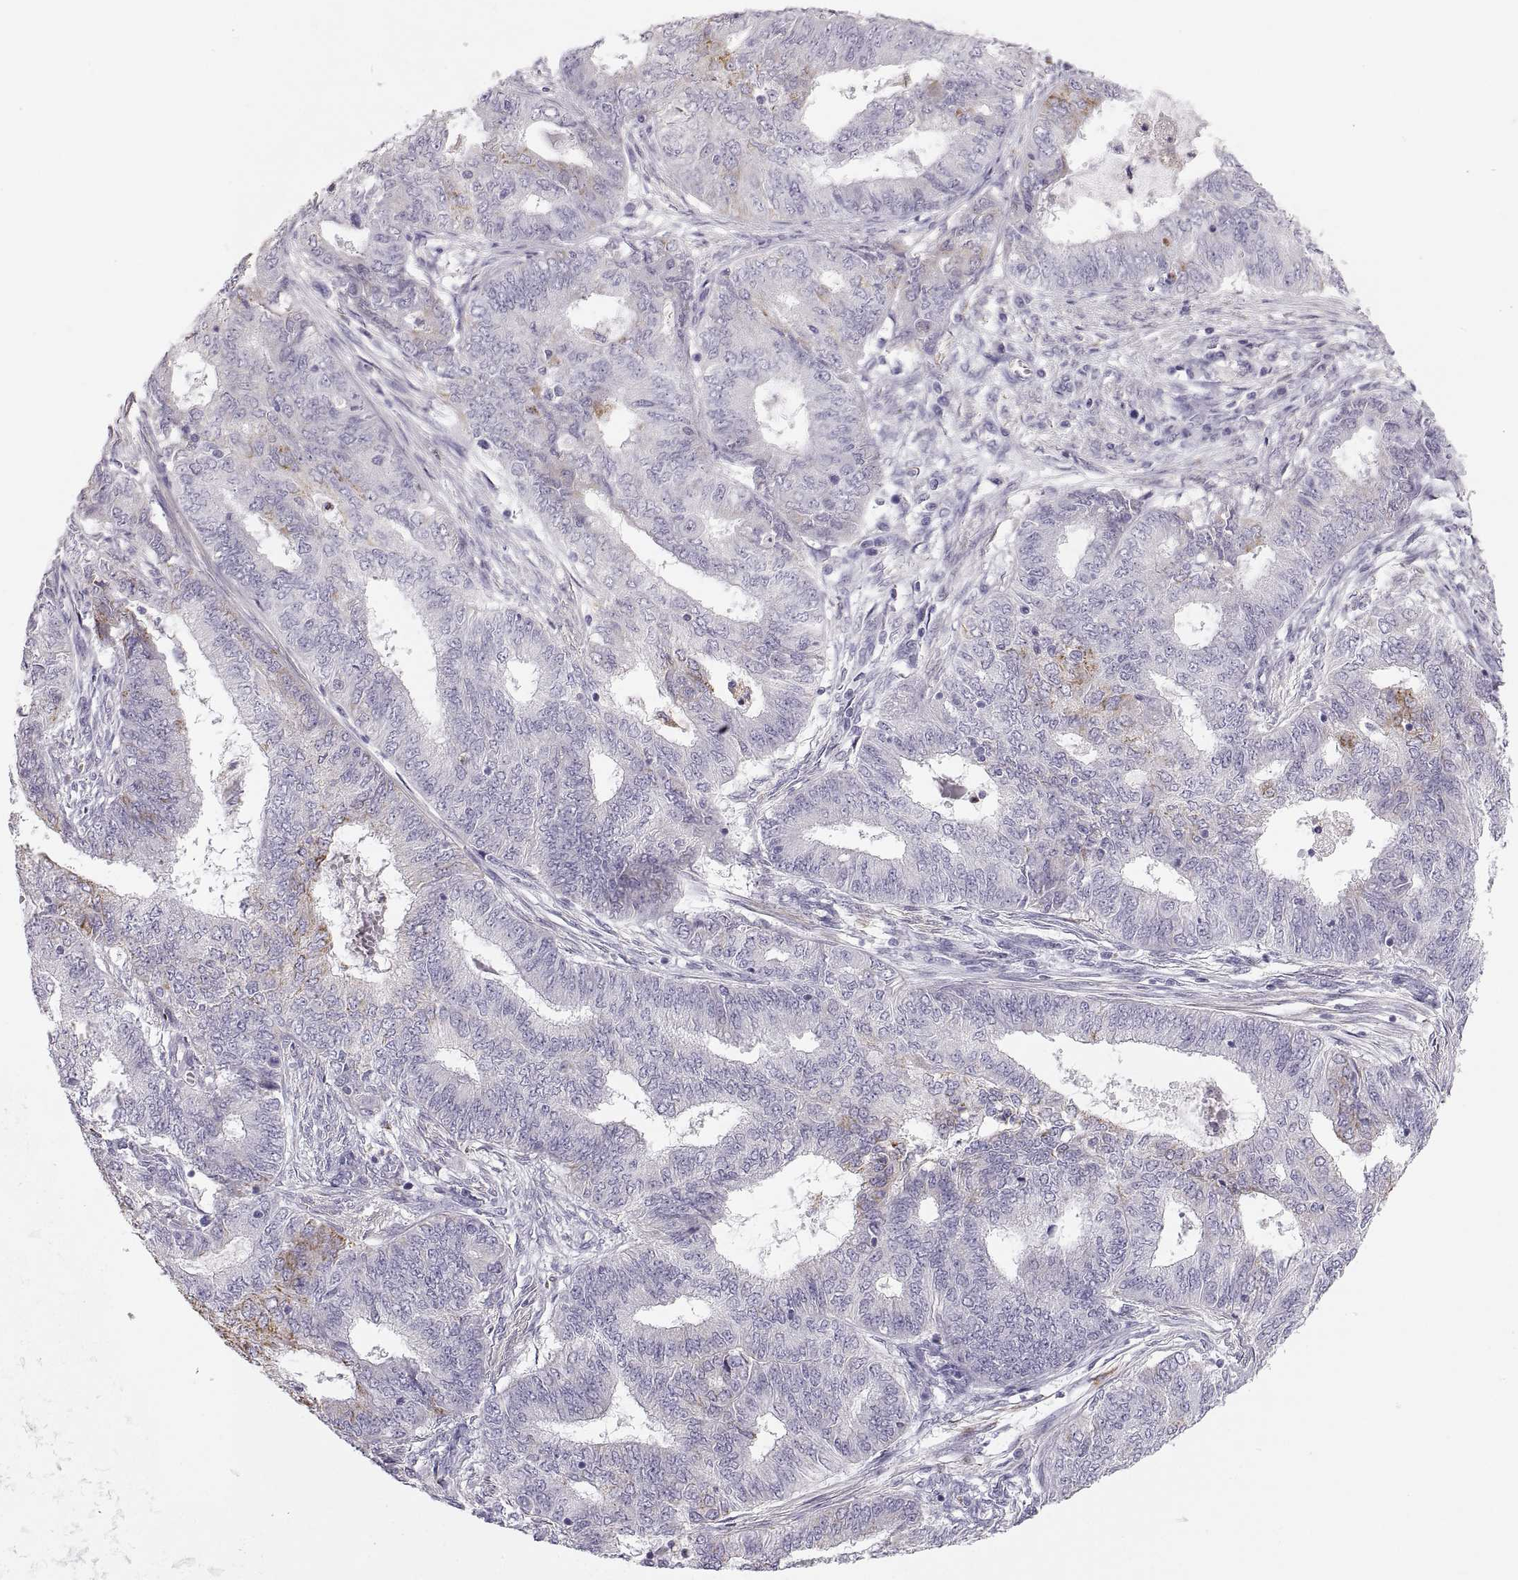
{"staining": {"intensity": "negative", "quantity": "none", "location": "none"}, "tissue": "endometrial cancer", "cell_type": "Tumor cells", "image_type": "cancer", "snomed": [{"axis": "morphology", "description": "Adenocarcinoma, NOS"}, {"axis": "topography", "description": "Endometrium"}], "caption": "This is an IHC histopathology image of human adenocarcinoma (endometrial). There is no positivity in tumor cells.", "gene": "COL9A3", "patient": {"sex": "female", "age": 62}}